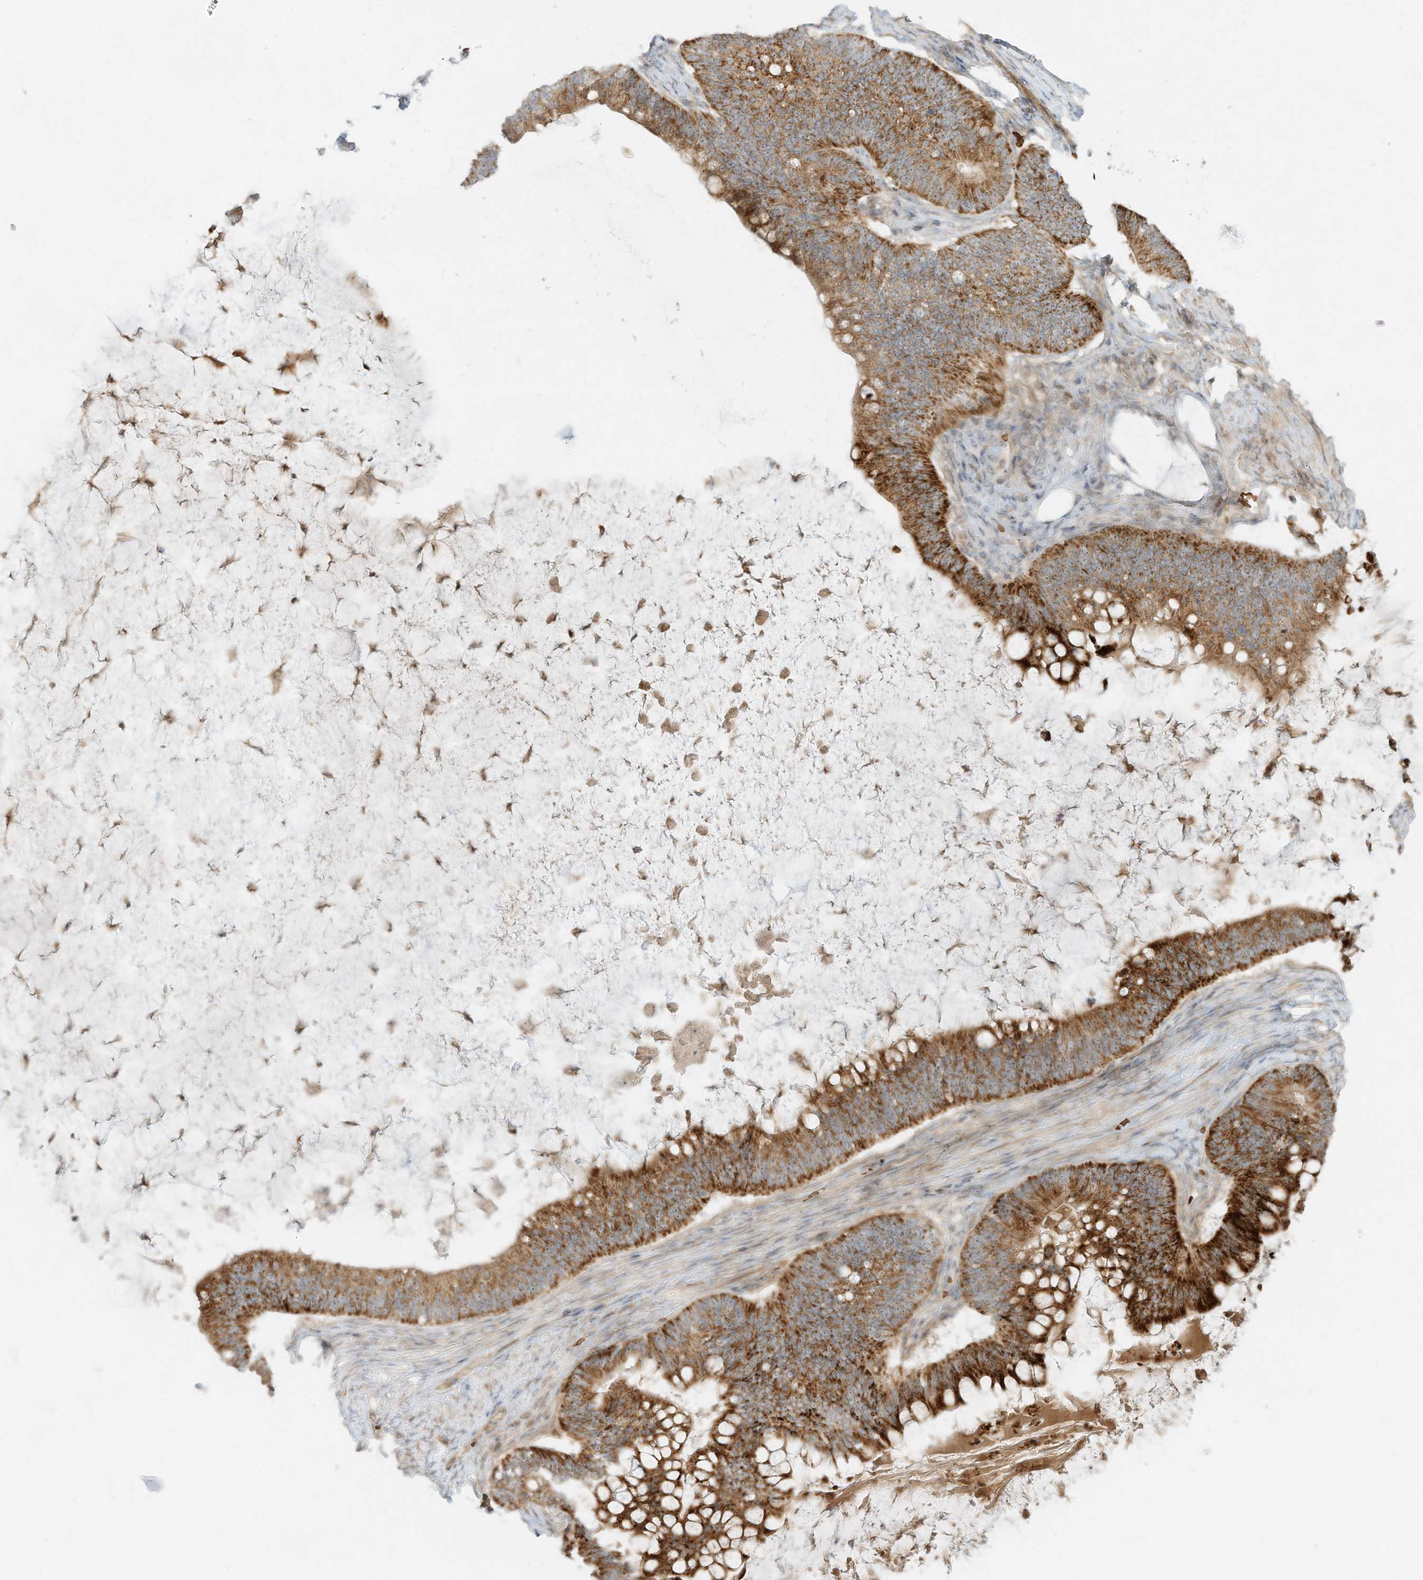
{"staining": {"intensity": "strong", "quantity": ">75%", "location": "cytoplasmic/membranous"}, "tissue": "ovarian cancer", "cell_type": "Tumor cells", "image_type": "cancer", "snomed": [{"axis": "morphology", "description": "Cystadenocarcinoma, mucinous, NOS"}, {"axis": "topography", "description": "Ovary"}], "caption": "Immunohistochemical staining of mucinous cystadenocarcinoma (ovarian) demonstrates strong cytoplasmic/membranous protein positivity in approximately >75% of tumor cells.", "gene": "OFD1", "patient": {"sex": "female", "age": 61}}